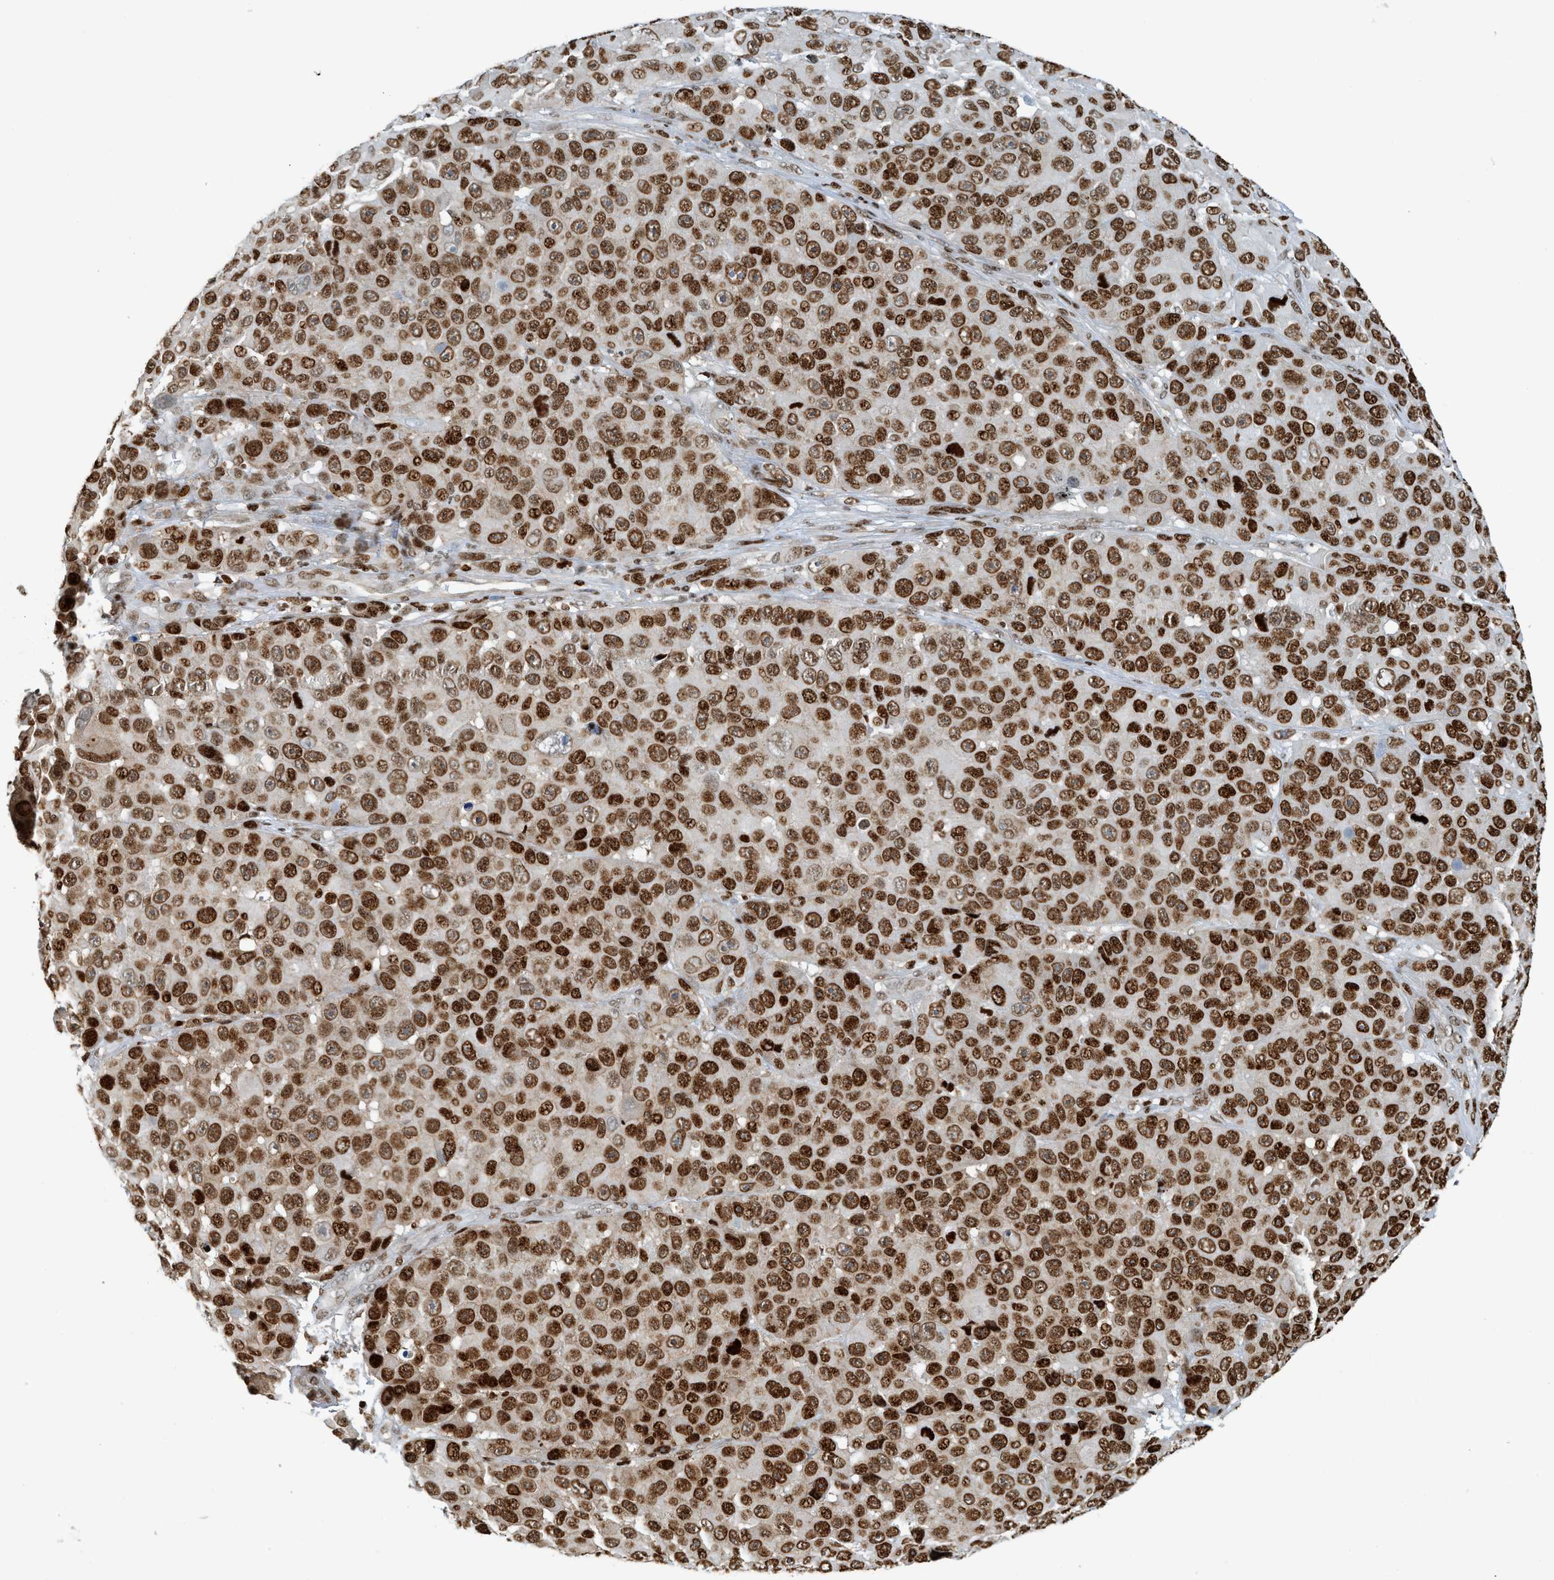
{"staining": {"intensity": "strong", "quantity": ">75%", "location": "nuclear"}, "tissue": "melanoma", "cell_type": "Tumor cells", "image_type": "cancer", "snomed": [{"axis": "morphology", "description": "Malignant melanoma, NOS"}, {"axis": "topography", "description": "Skin"}], "caption": "IHC of melanoma demonstrates high levels of strong nuclear positivity in approximately >75% of tumor cells.", "gene": "SH3D19", "patient": {"sex": "male", "age": 53}}